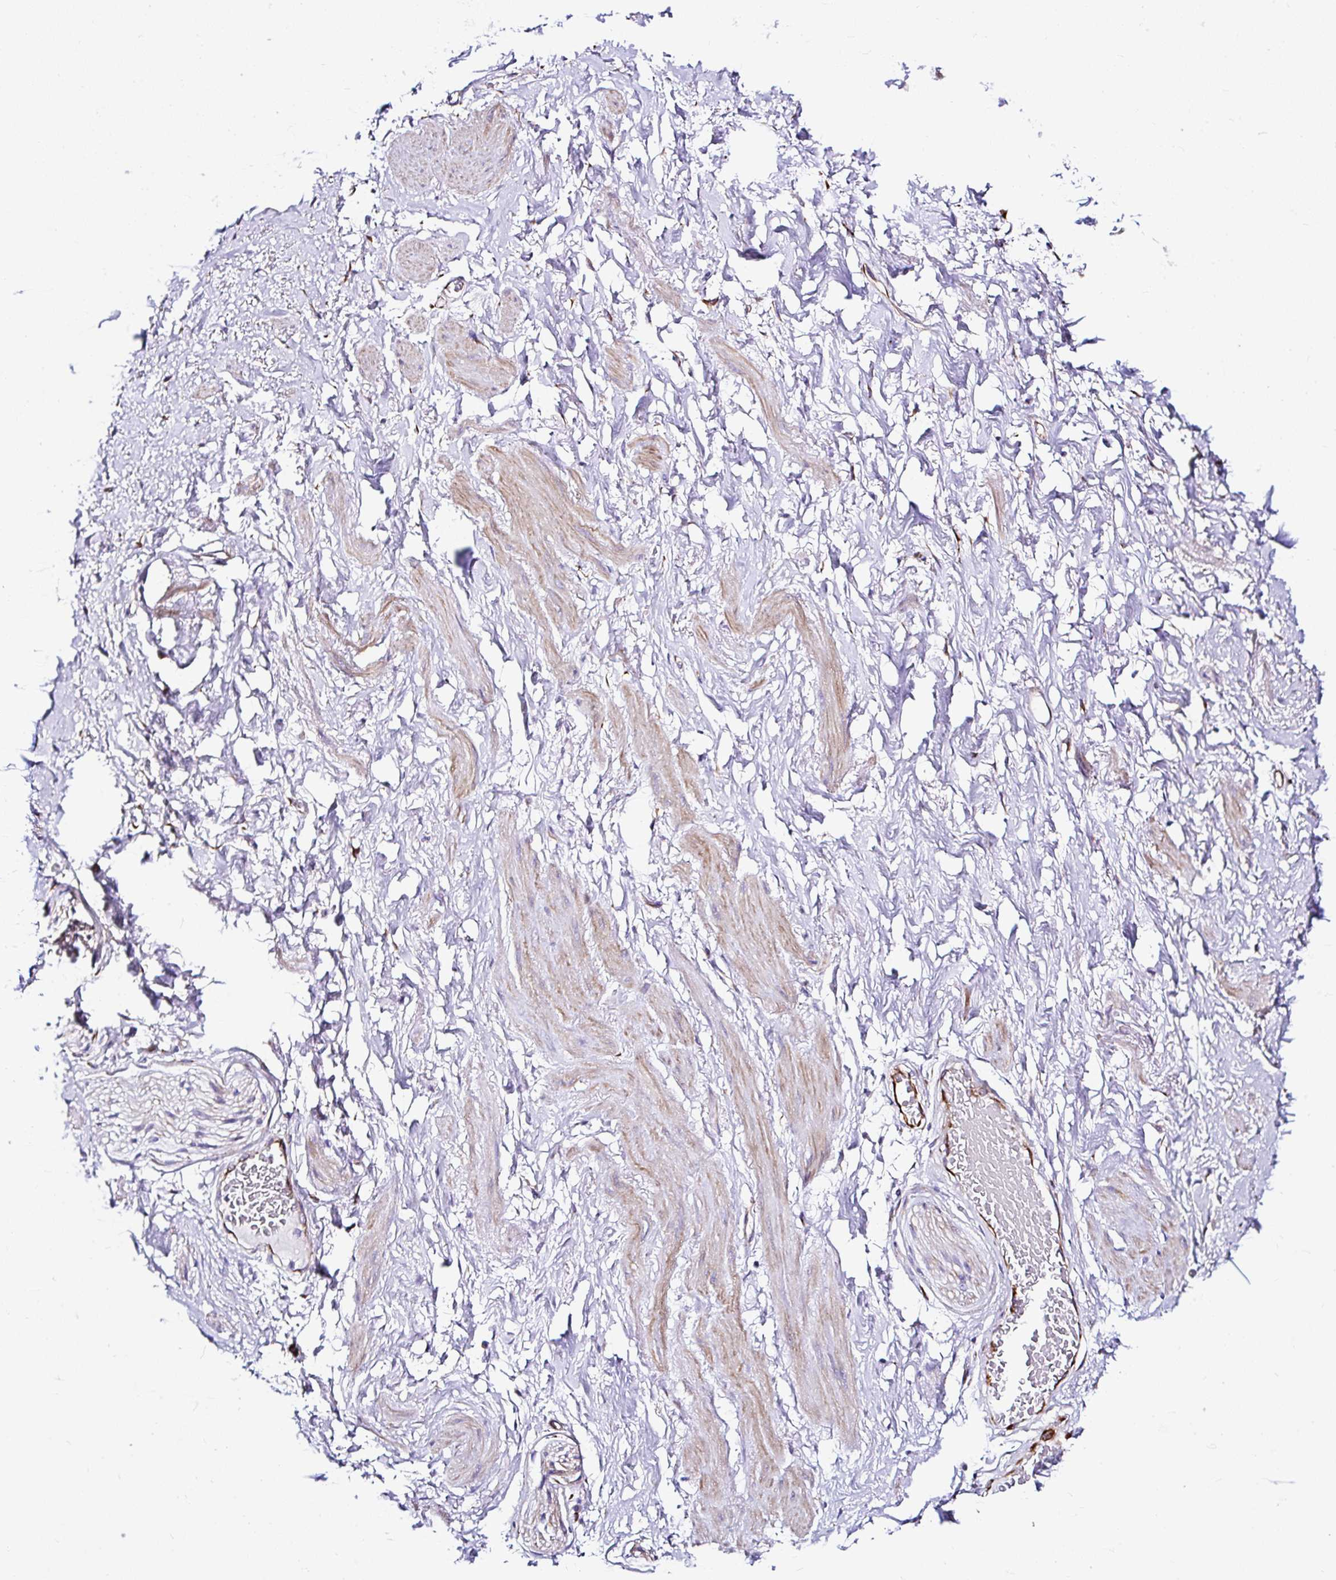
{"staining": {"intensity": "negative", "quantity": "none", "location": "none"}, "tissue": "adipose tissue", "cell_type": "Adipocytes", "image_type": "normal", "snomed": [{"axis": "morphology", "description": "Normal tissue, NOS"}, {"axis": "topography", "description": "Vagina"}, {"axis": "topography", "description": "Peripheral nerve tissue"}], "caption": "Immunohistochemistry (IHC) of normal human adipose tissue shows no expression in adipocytes. The staining was performed using DAB to visualize the protein expression in brown, while the nuclei were stained in blue with hematoxylin (Magnification: 20x).", "gene": "DEPDC5", "patient": {"sex": "female", "age": 71}}